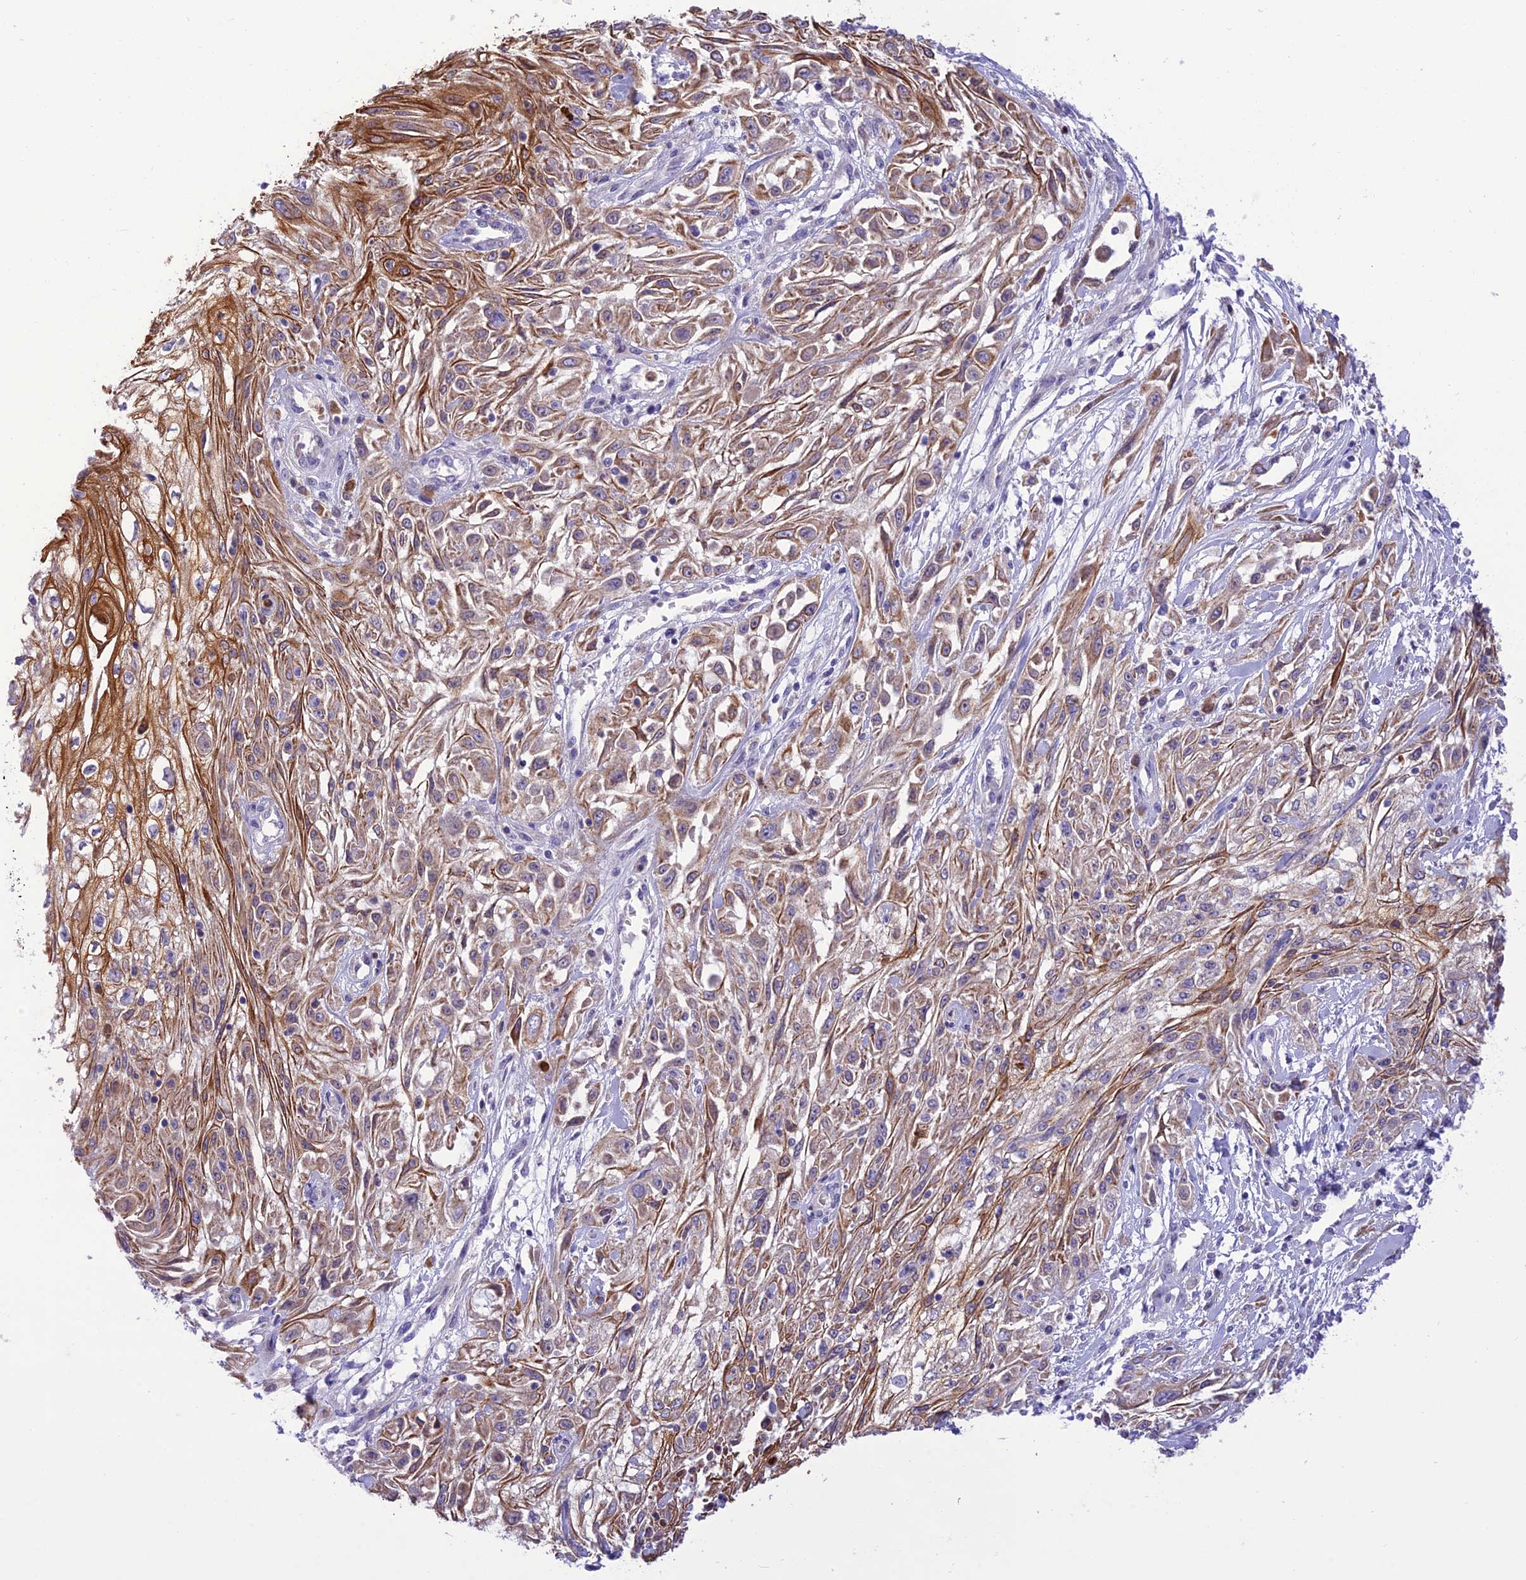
{"staining": {"intensity": "moderate", "quantity": ">75%", "location": "cytoplasmic/membranous"}, "tissue": "skin cancer", "cell_type": "Tumor cells", "image_type": "cancer", "snomed": [{"axis": "morphology", "description": "Squamous cell carcinoma, NOS"}, {"axis": "morphology", "description": "Squamous cell carcinoma, metastatic, NOS"}, {"axis": "topography", "description": "Skin"}, {"axis": "topography", "description": "Lymph node"}], "caption": "Immunohistochemistry of squamous cell carcinoma (skin) exhibits medium levels of moderate cytoplasmic/membranous expression in approximately >75% of tumor cells.", "gene": "JMY", "patient": {"sex": "male", "age": 75}}